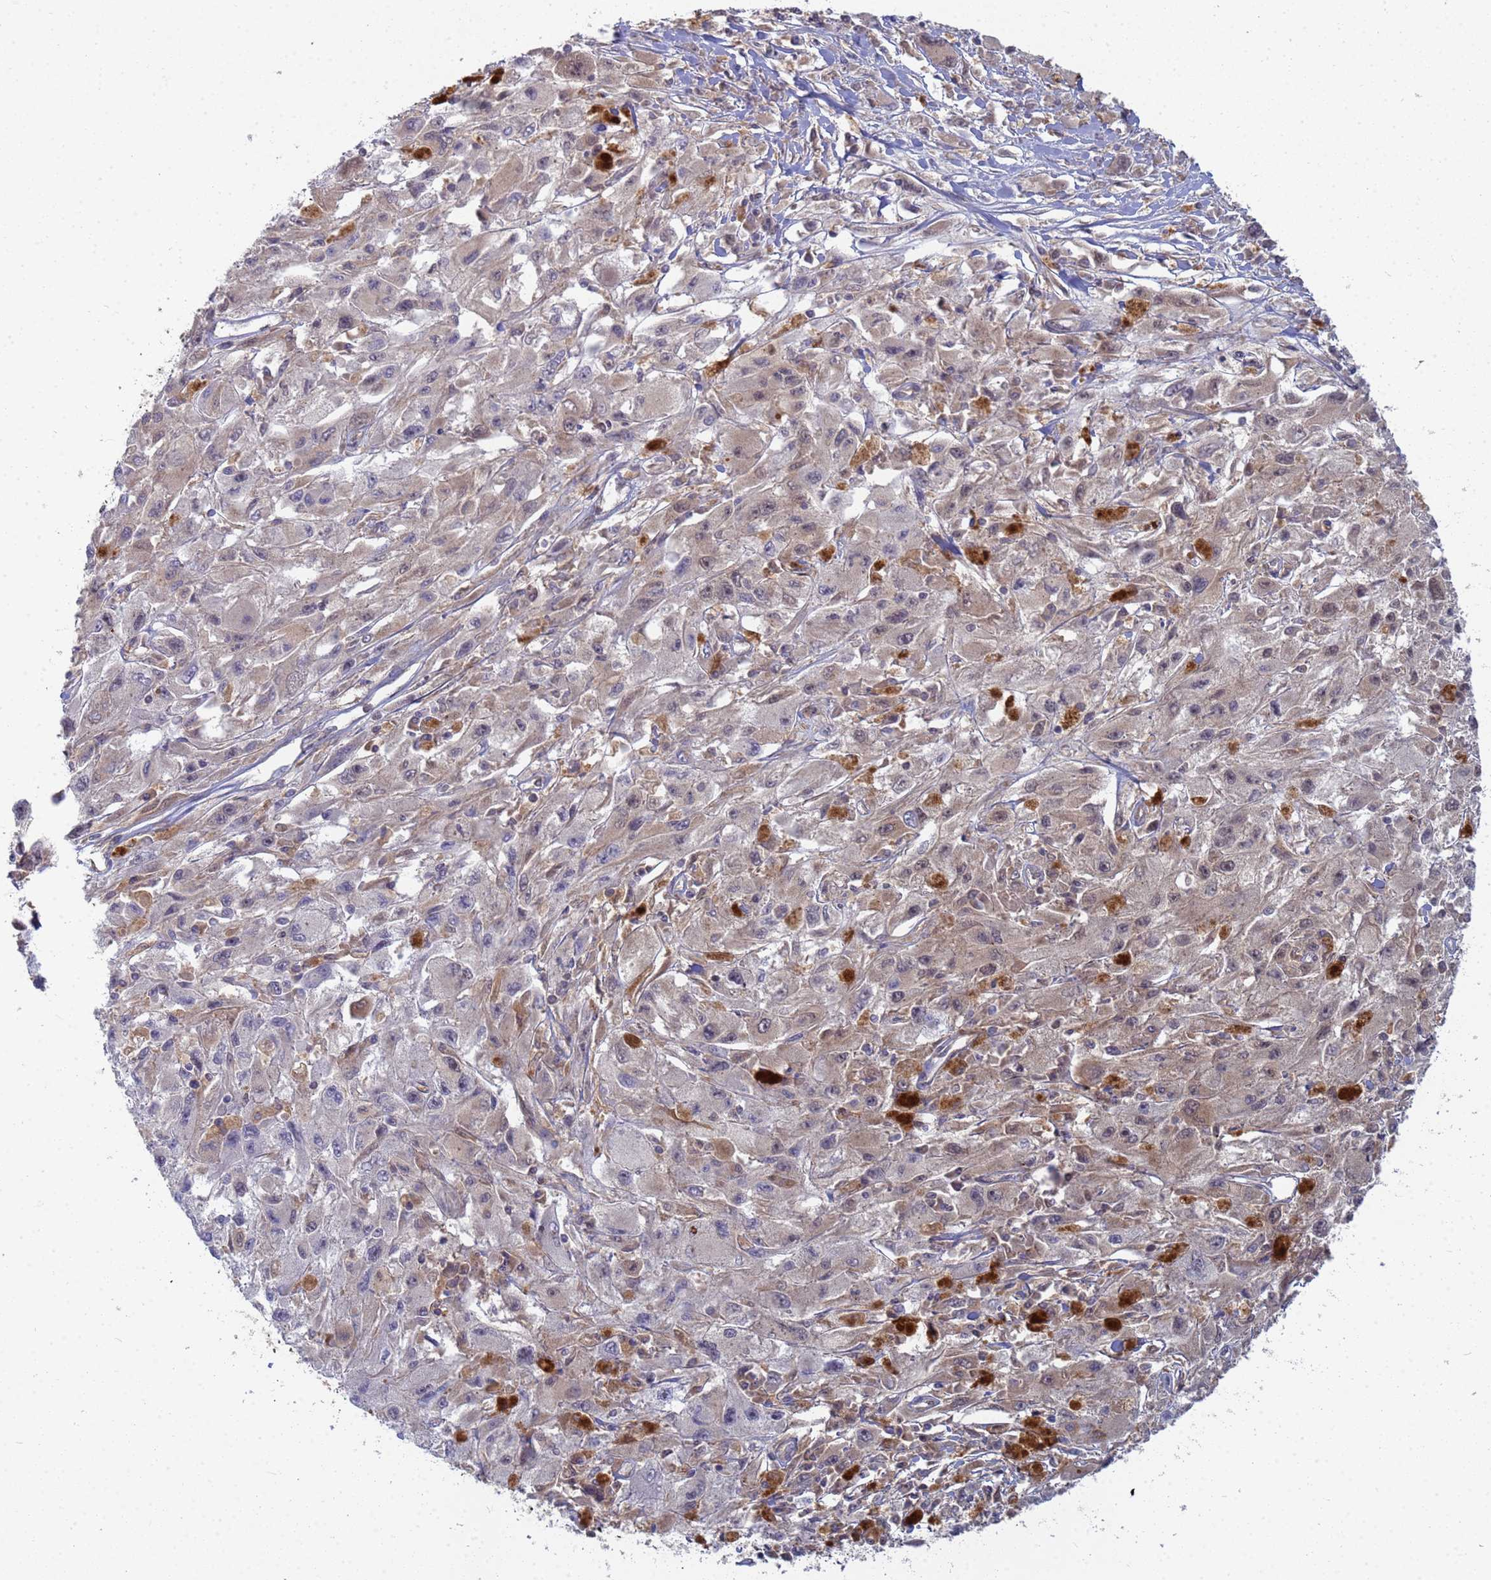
{"staining": {"intensity": "weak", "quantity": "<25%", "location": "cytoplasmic/membranous"}, "tissue": "melanoma", "cell_type": "Tumor cells", "image_type": "cancer", "snomed": [{"axis": "morphology", "description": "Malignant melanoma, Metastatic site"}, {"axis": "topography", "description": "Skin"}], "caption": "Tumor cells show no significant protein expression in malignant melanoma (metastatic site).", "gene": "SHARPIN", "patient": {"sex": "male", "age": 53}}